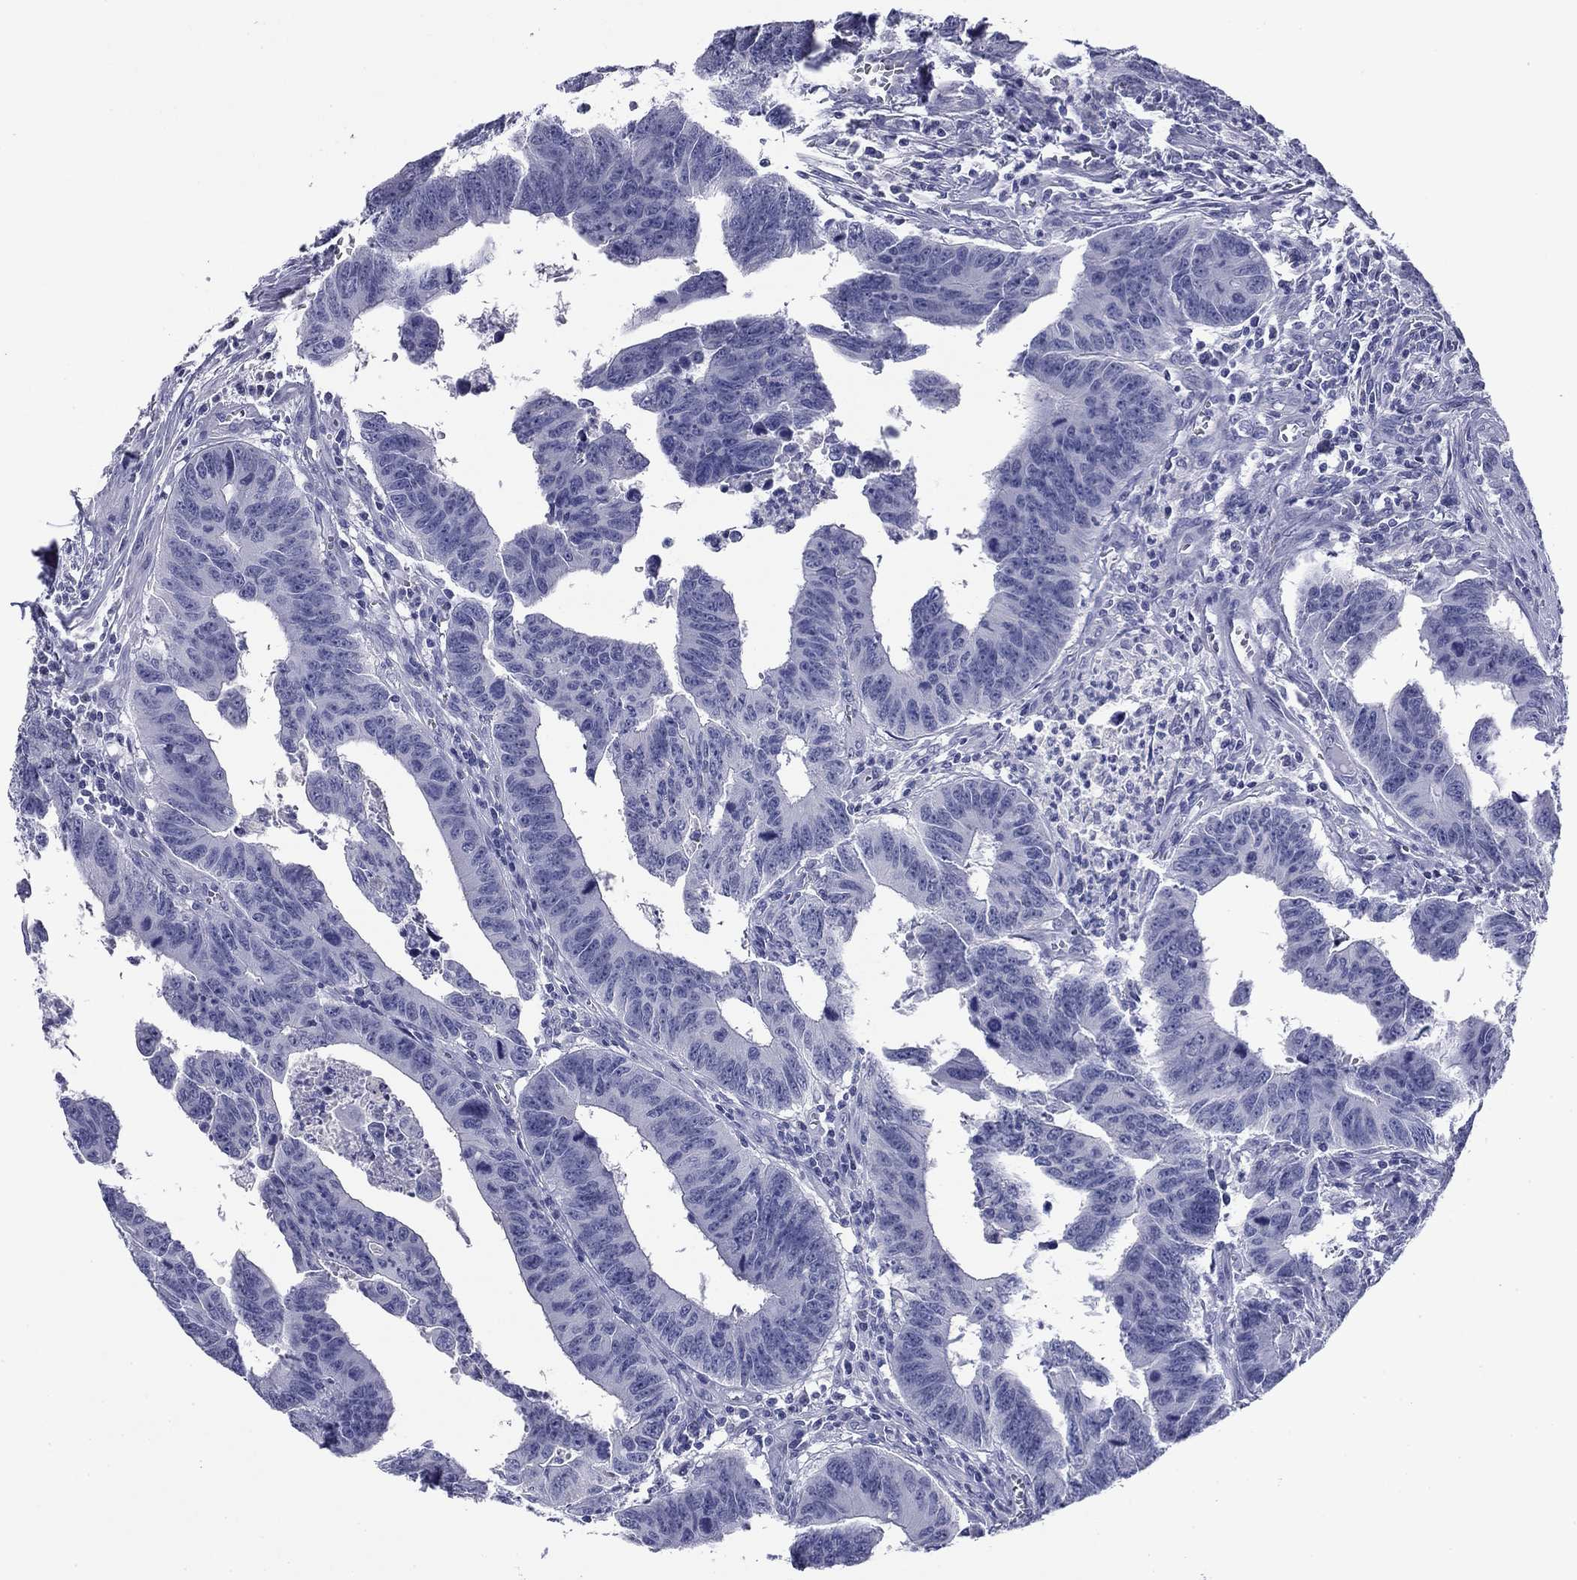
{"staining": {"intensity": "negative", "quantity": "none", "location": "none"}, "tissue": "colorectal cancer", "cell_type": "Tumor cells", "image_type": "cancer", "snomed": [{"axis": "morphology", "description": "Adenocarcinoma, NOS"}, {"axis": "topography", "description": "Appendix"}, {"axis": "topography", "description": "Colon"}, {"axis": "topography", "description": "Cecum"}, {"axis": "topography", "description": "Colon asc"}], "caption": "The image reveals no significant positivity in tumor cells of colorectal cancer (adenocarcinoma).", "gene": "ABCC2", "patient": {"sex": "female", "age": 85}}